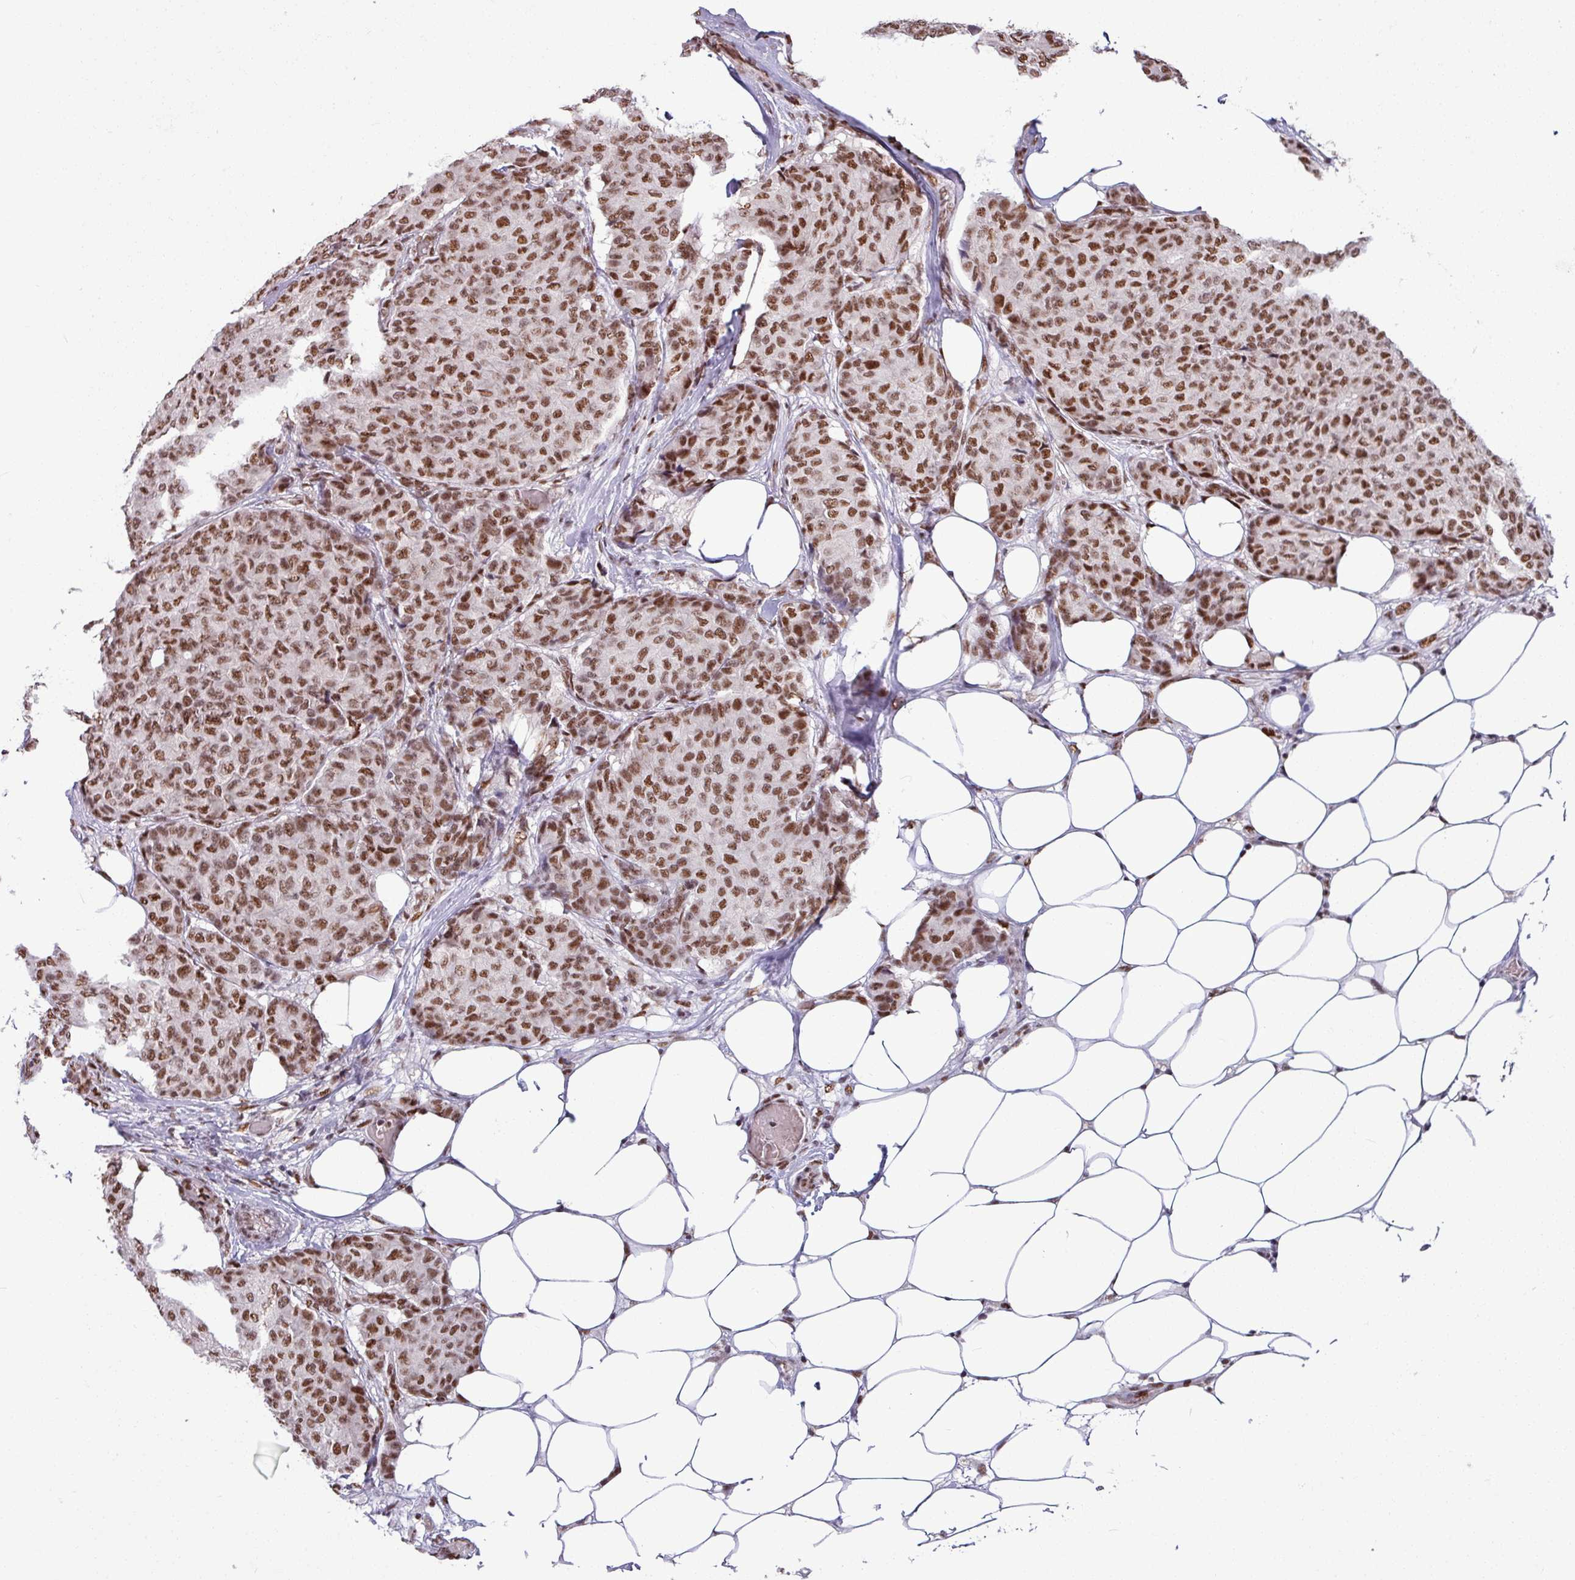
{"staining": {"intensity": "strong", "quantity": ">75%", "location": "nuclear"}, "tissue": "breast cancer", "cell_type": "Tumor cells", "image_type": "cancer", "snomed": [{"axis": "morphology", "description": "Duct carcinoma"}, {"axis": "topography", "description": "Breast"}], "caption": "IHC (DAB) staining of human infiltrating ductal carcinoma (breast) displays strong nuclear protein staining in about >75% of tumor cells.", "gene": "TDG", "patient": {"sex": "female", "age": 75}}